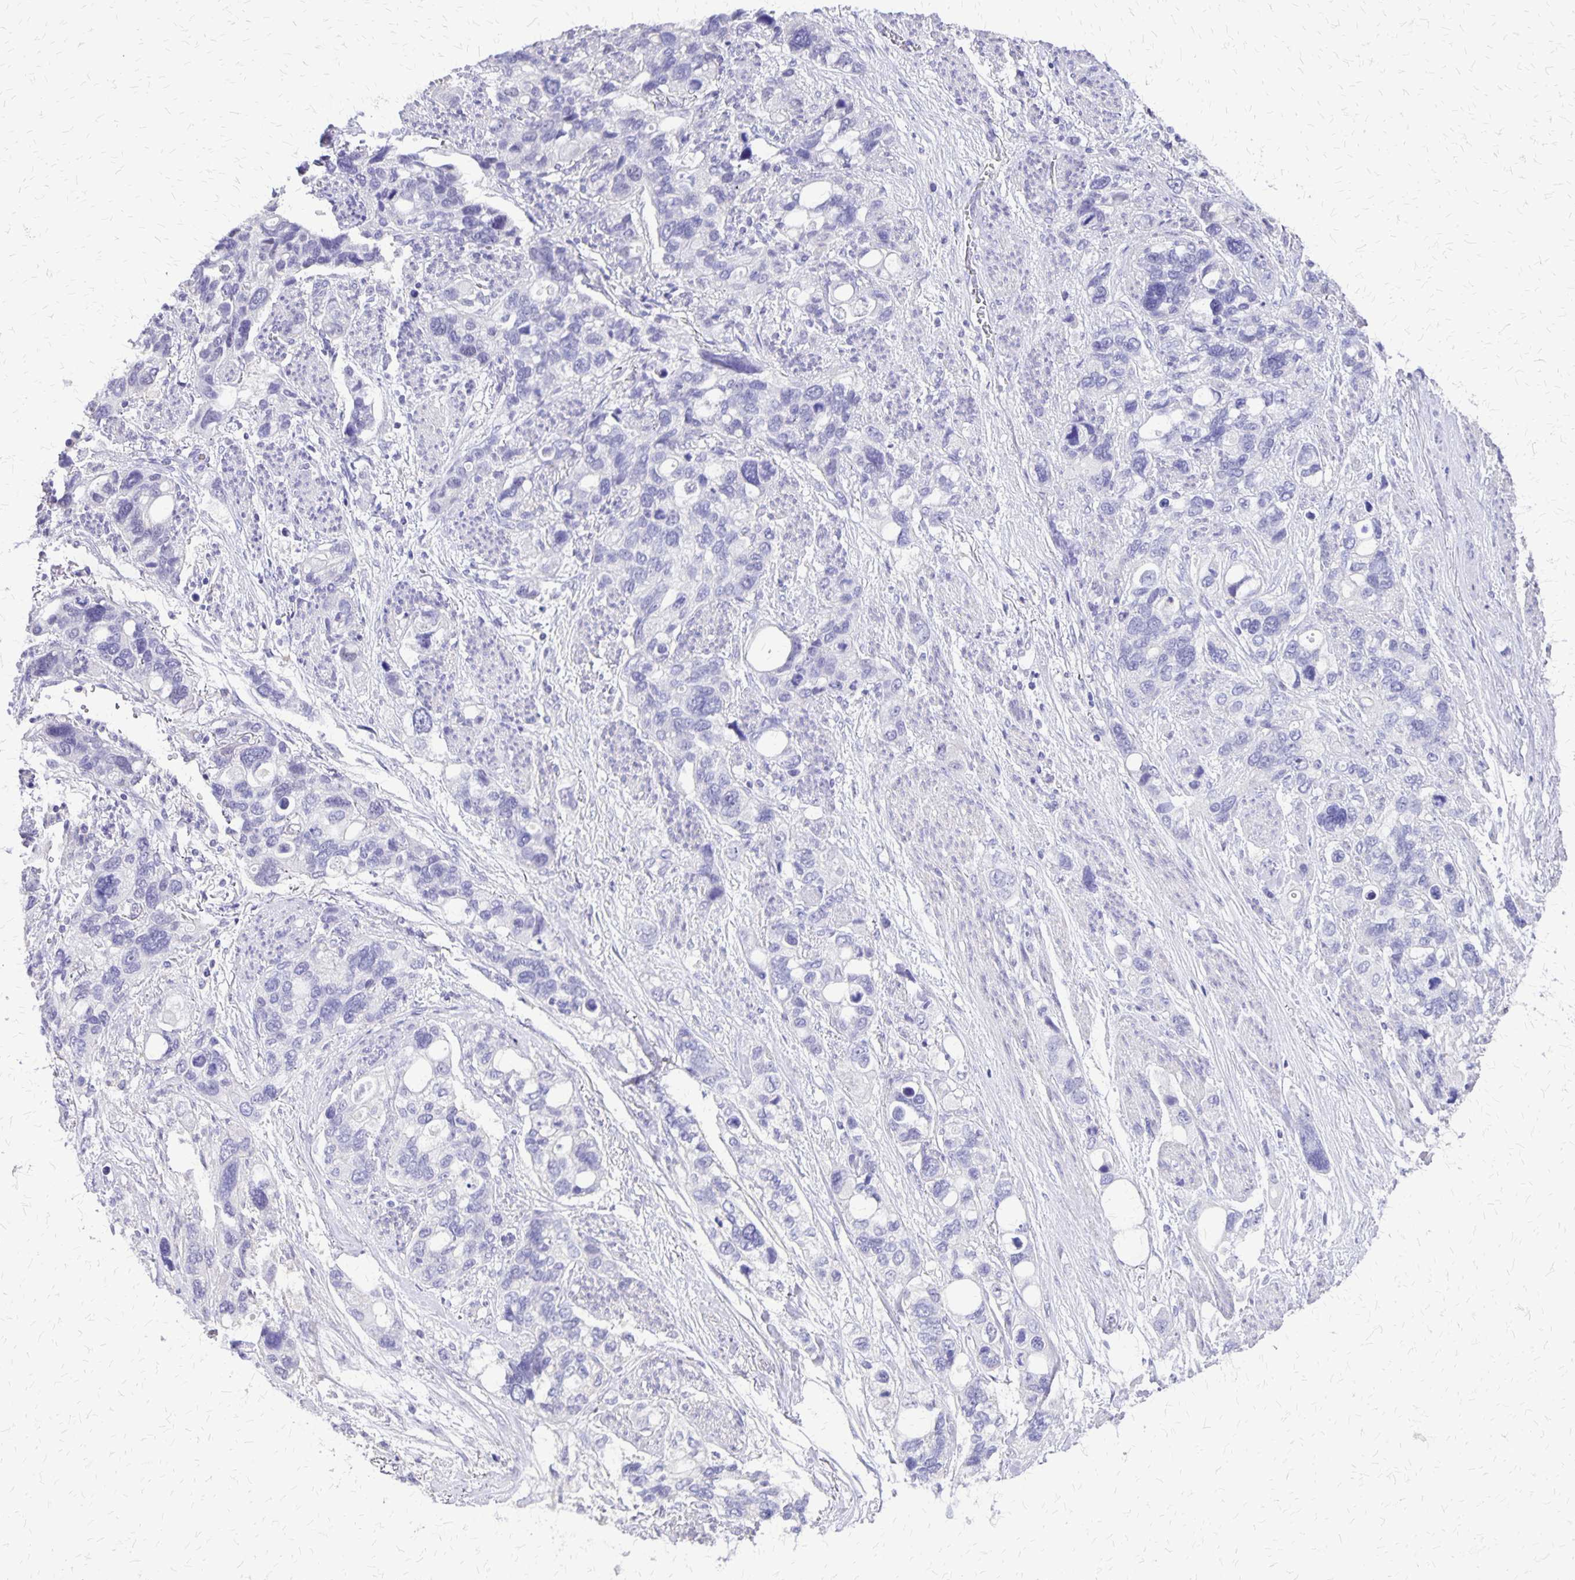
{"staining": {"intensity": "negative", "quantity": "none", "location": "none"}, "tissue": "stomach cancer", "cell_type": "Tumor cells", "image_type": "cancer", "snomed": [{"axis": "morphology", "description": "Adenocarcinoma, NOS"}, {"axis": "topography", "description": "Stomach, upper"}], "caption": "High power microscopy image of an immunohistochemistry (IHC) micrograph of stomach cancer, revealing no significant expression in tumor cells.", "gene": "SI", "patient": {"sex": "female", "age": 81}}